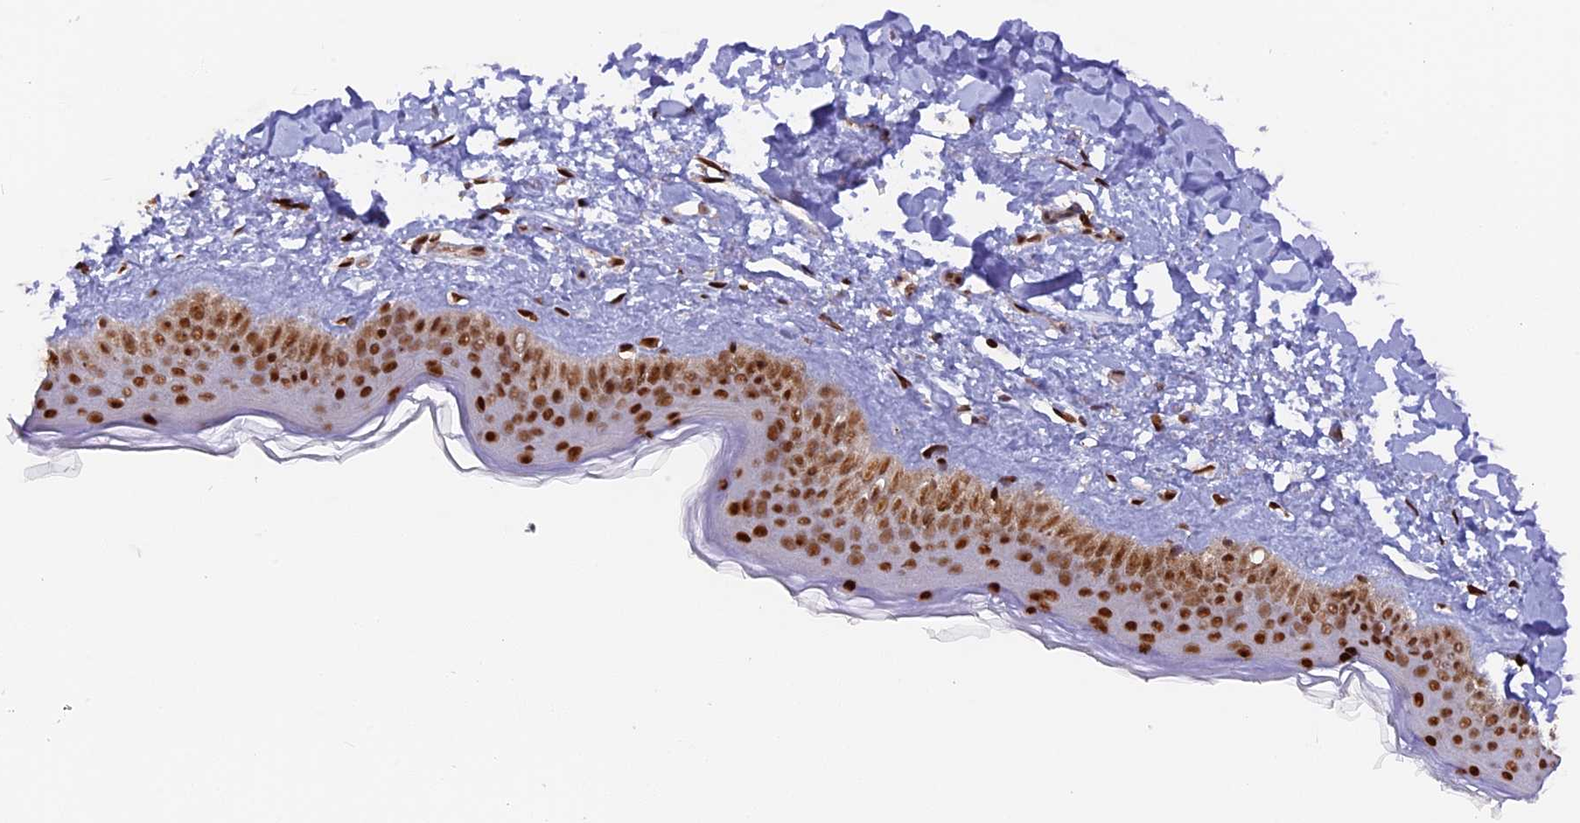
{"staining": {"intensity": "moderate", "quantity": ">75%", "location": "cytoplasmic/membranous,nuclear"}, "tissue": "skin", "cell_type": "Fibroblasts", "image_type": "normal", "snomed": [{"axis": "morphology", "description": "Normal tissue, NOS"}, {"axis": "topography", "description": "Skin"}], "caption": "Immunohistochemical staining of unremarkable human skin demonstrates moderate cytoplasmic/membranous,nuclear protein staining in about >75% of fibroblasts. Nuclei are stained in blue.", "gene": "RAMACL", "patient": {"sex": "female", "age": 58}}